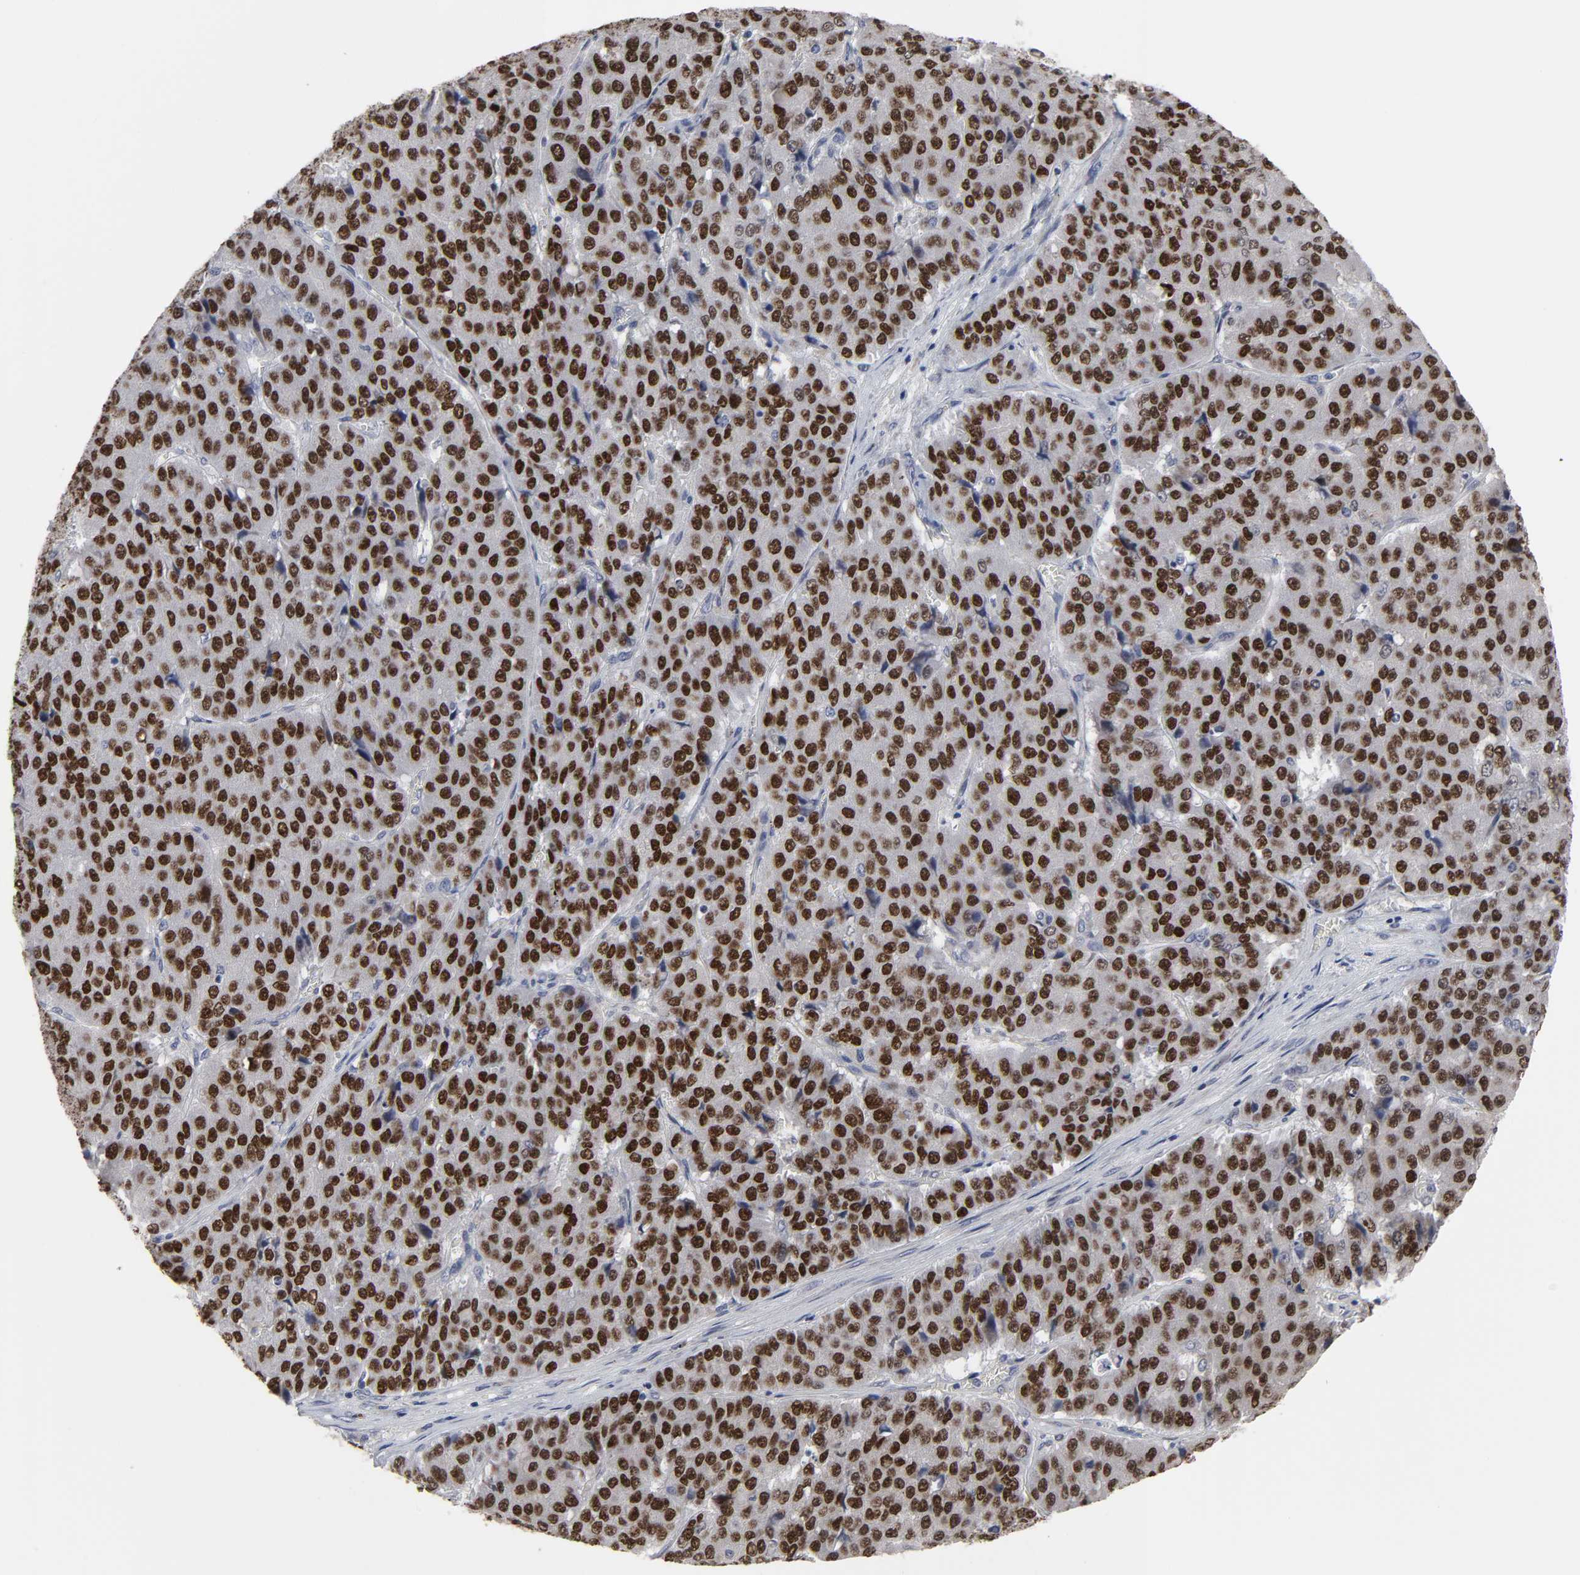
{"staining": {"intensity": "strong", "quantity": ">75%", "location": "nuclear"}, "tissue": "pancreatic cancer", "cell_type": "Tumor cells", "image_type": "cancer", "snomed": [{"axis": "morphology", "description": "Adenocarcinoma, NOS"}, {"axis": "topography", "description": "Pancreas"}], "caption": "Strong nuclear protein staining is seen in approximately >75% of tumor cells in adenocarcinoma (pancreatic).", "gene": "HNF4A", "patient": {"sex": "male", "age": 50}}